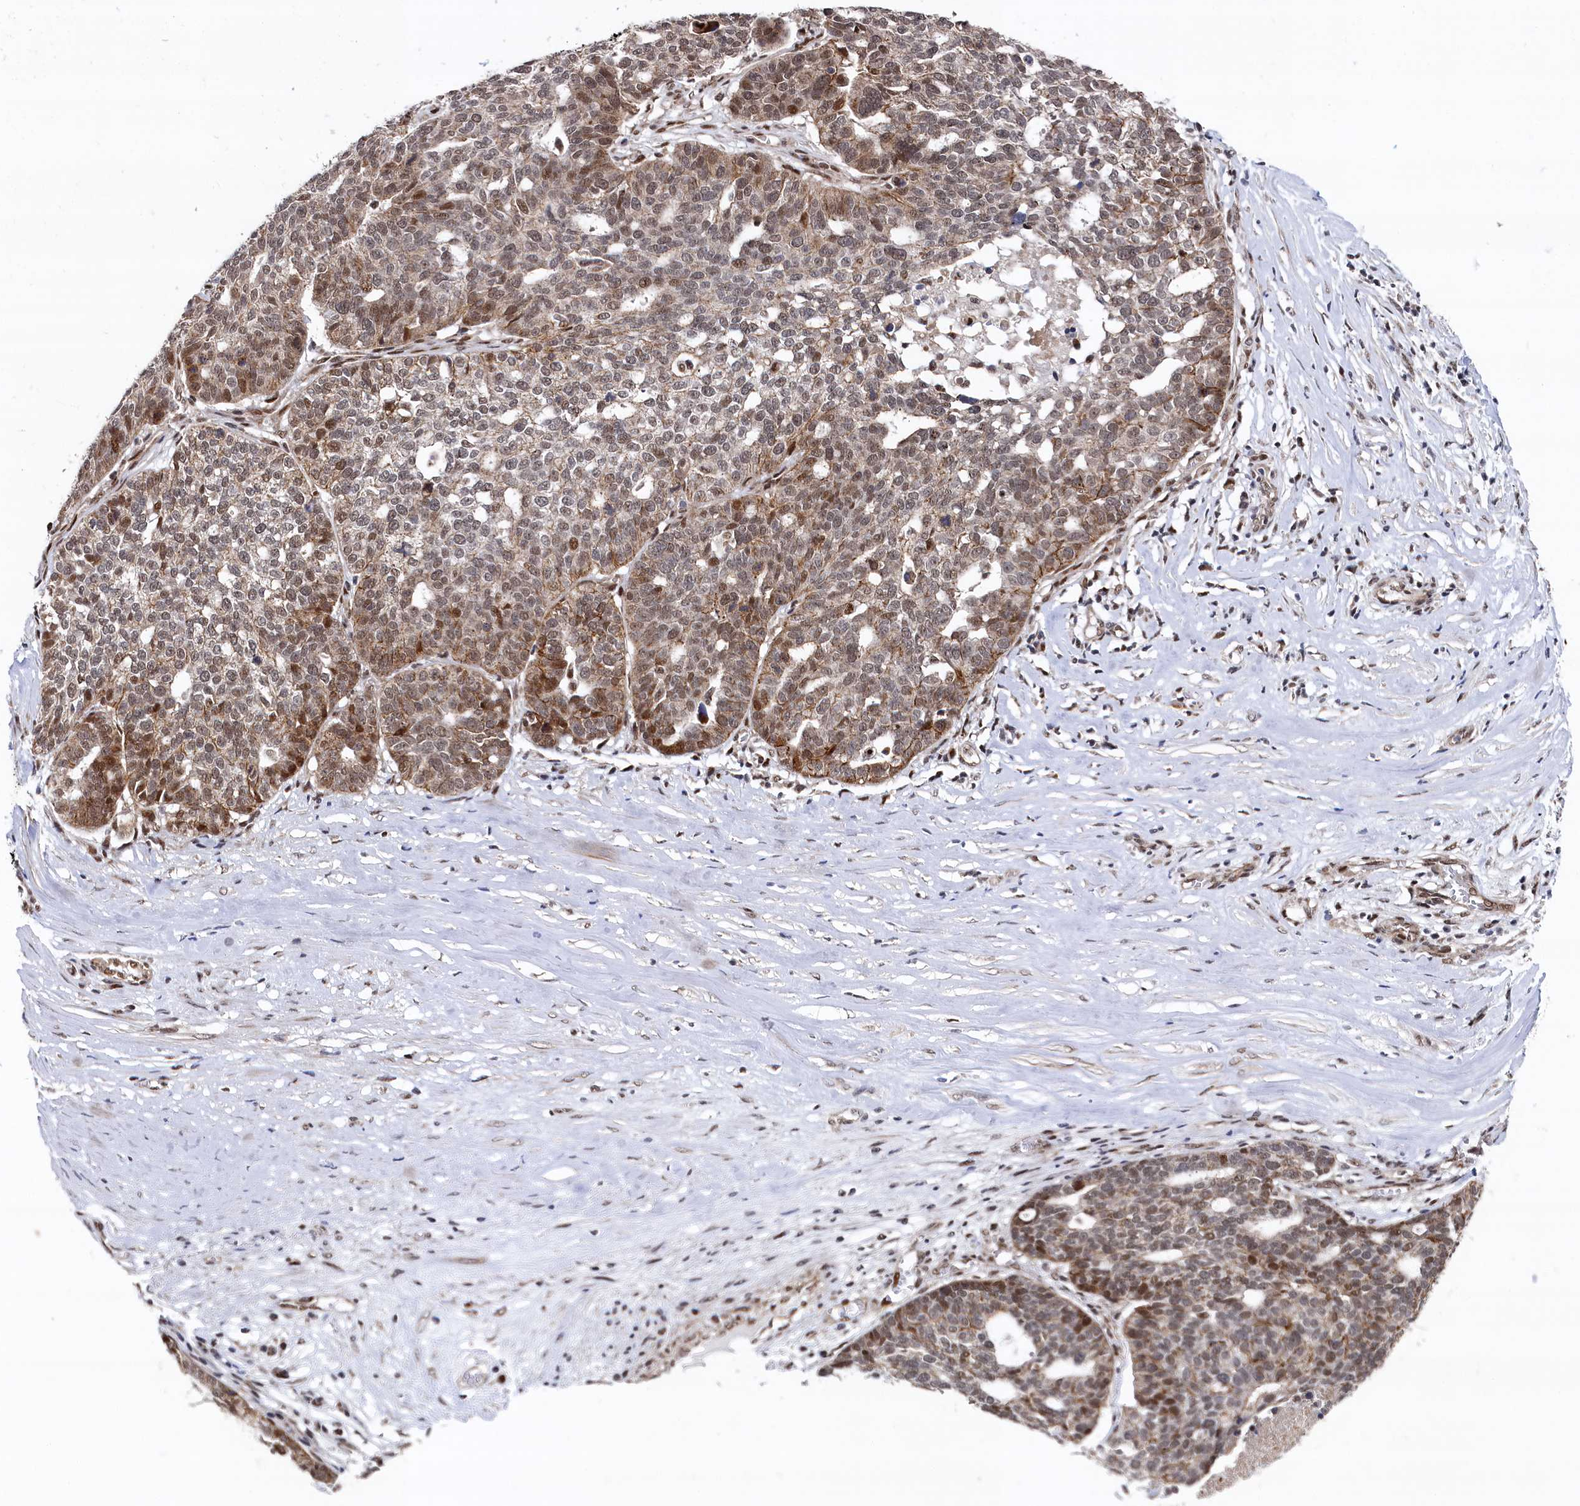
{"staining": {"intensity": "moderate", "quantity": ">75%", "location": "cytoplasmic/membranous,nuclear"}, "tissue": "ovarian cancer", "cell_type": "Tumor cells", "image_type": "cancer", "snomed": [{"axis": "morphology", "description": "Cystadenocarcinoma, serous, NOS"}, {"axis": "topography", "description": "Ovary"}], "caption": "Ovarian serous cystadenocarcinoma stained for a protein (brown) reveals moderate cytoplasmic/membranous and nuclear positive staining in about >75% of tumor cells.", "gene": "BUB3", "patient": {"sex": "female", "age": 59}}